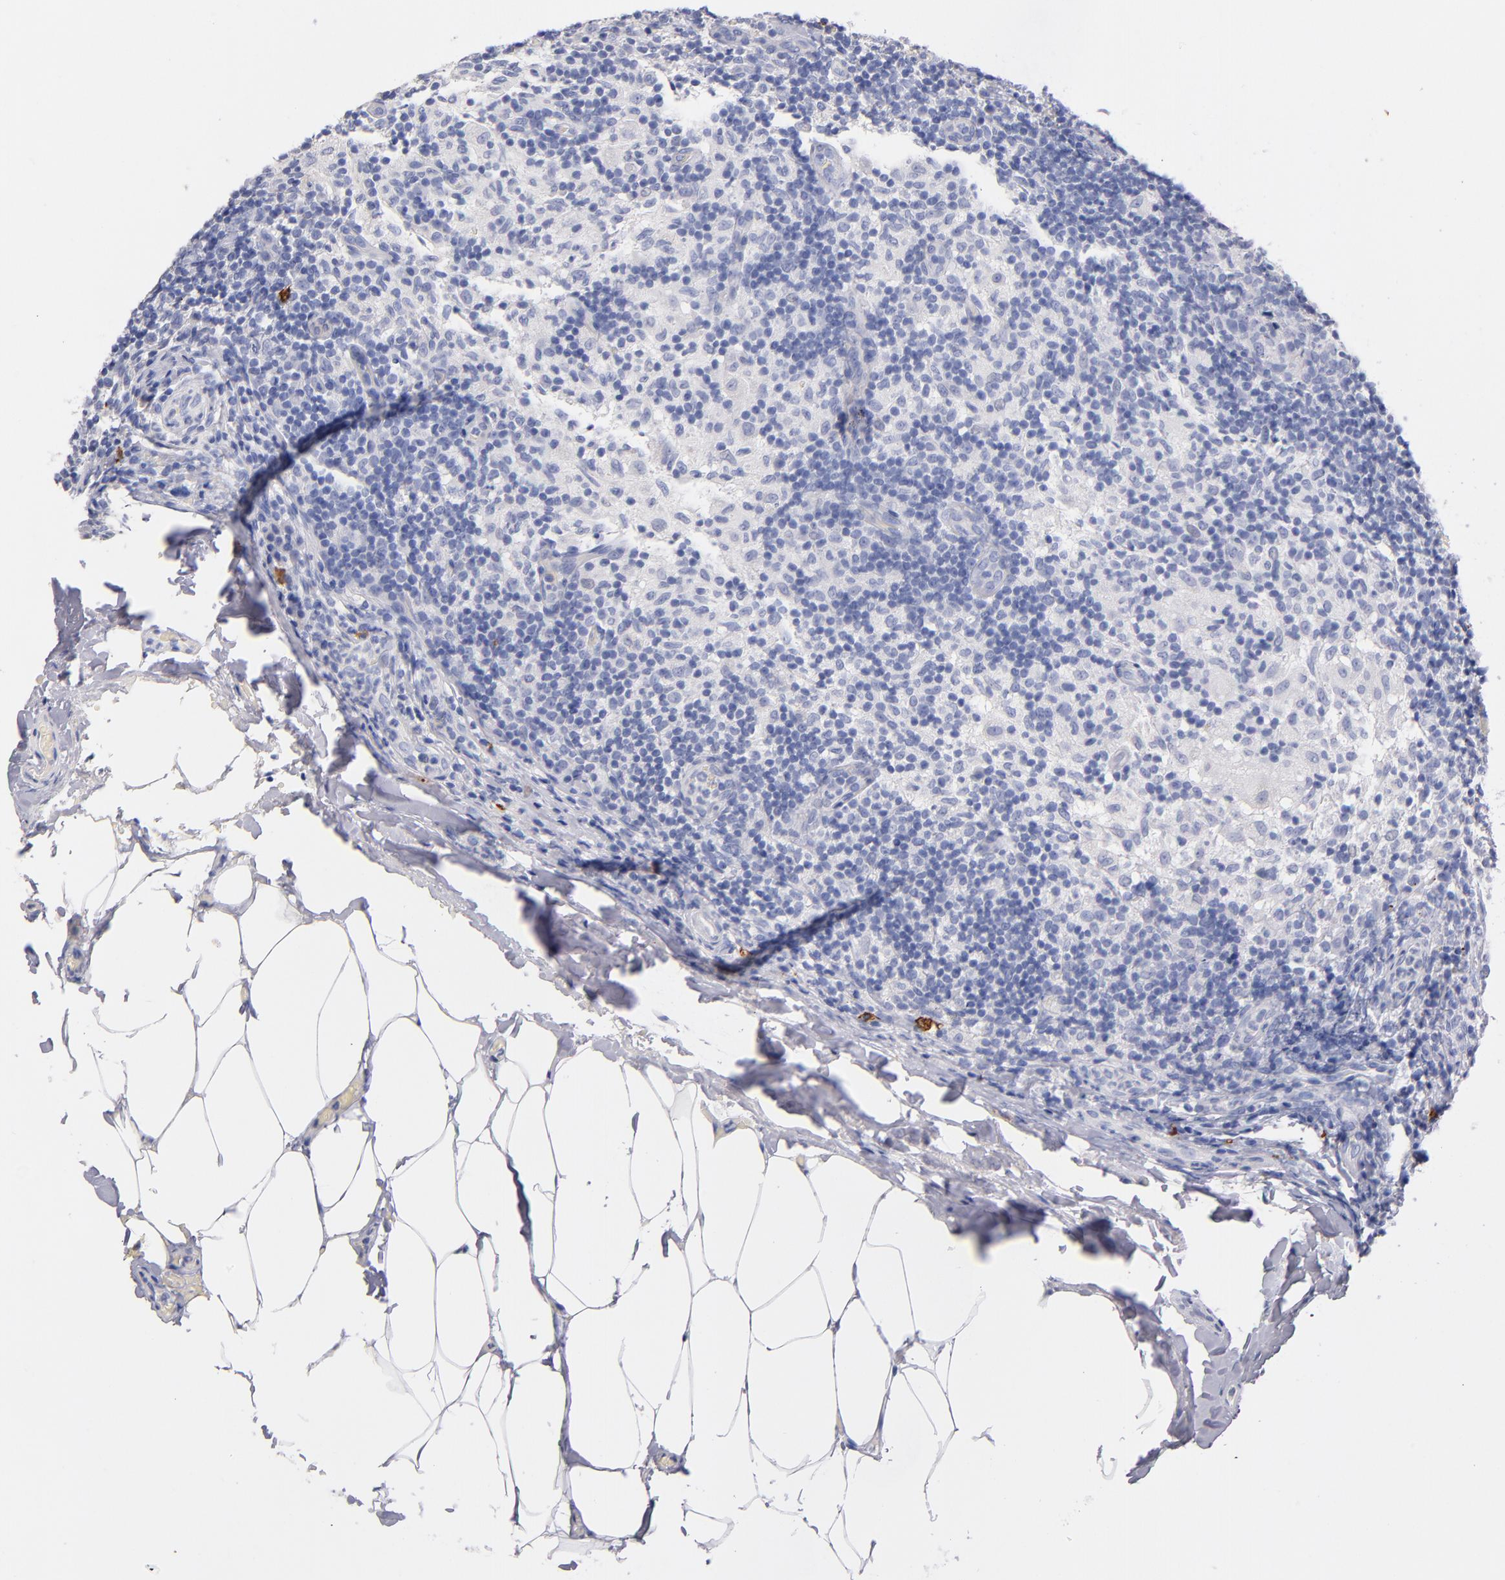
{"staining": {"intensity": "negative", "quantity": "none", "location": "none"}, "tissue": "lymph node", "cell_type": "Germinal center cells", "image_type": "normal", "snomed": [{"axis": "morphology", "description": "Normal tissue, NOS"}, {"axis": "morphology", "description": "Inflammation, NOS"}, {"axis": "topography", "description": "Lymph node"}], "caption": "Lymph node was stained to show a protein in brown. There is no significant staining in germinal center cells. Brightfield microscopy of IHC stained with DAB (brown) and hematoxylin (blue), captured at high magnification.", "gene": "KIT", "patient": {"sex": "male", "age": 46}}